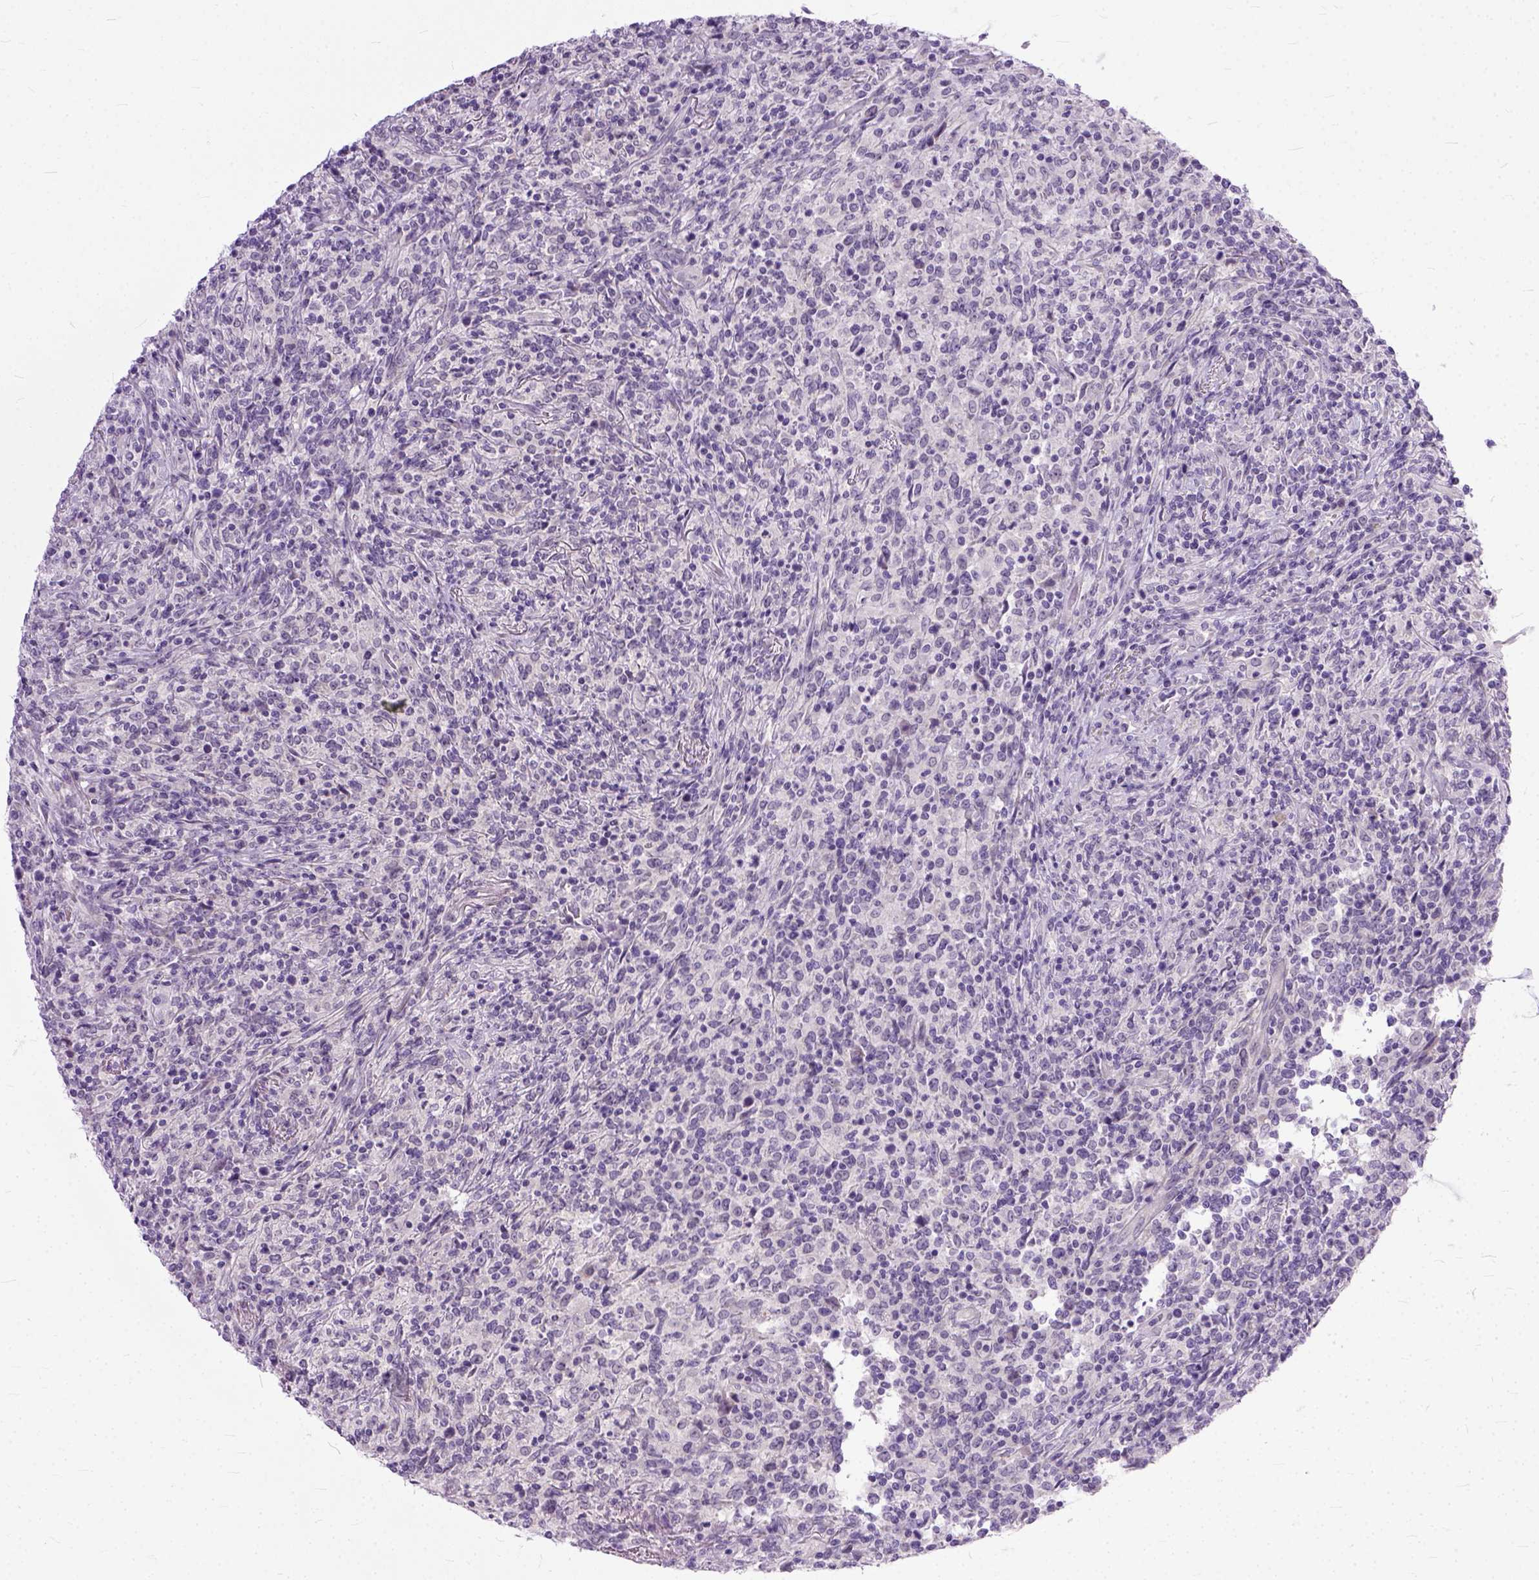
{"staining": {"intensity": "negative", "quantity": "none", "location": "none"}, "tissue": "lymphoma", "cell_type": "Tumor cells", "image_type": "cancer", "snomed": [{"axis": "morphology", "description": "Malignant lymphoma, non-Hodgkin's type, High grade"}, {"axis": "topography", "description": "Lung"}], "caption": "Immunohistochemical staining of human malignant lymphoma, non-Hodgkin's type (high-grade) demonstrates no significant positivity in tumor cells.", "gene": "TCEAL7", "patient": {"sex": "male", "age": 79}}